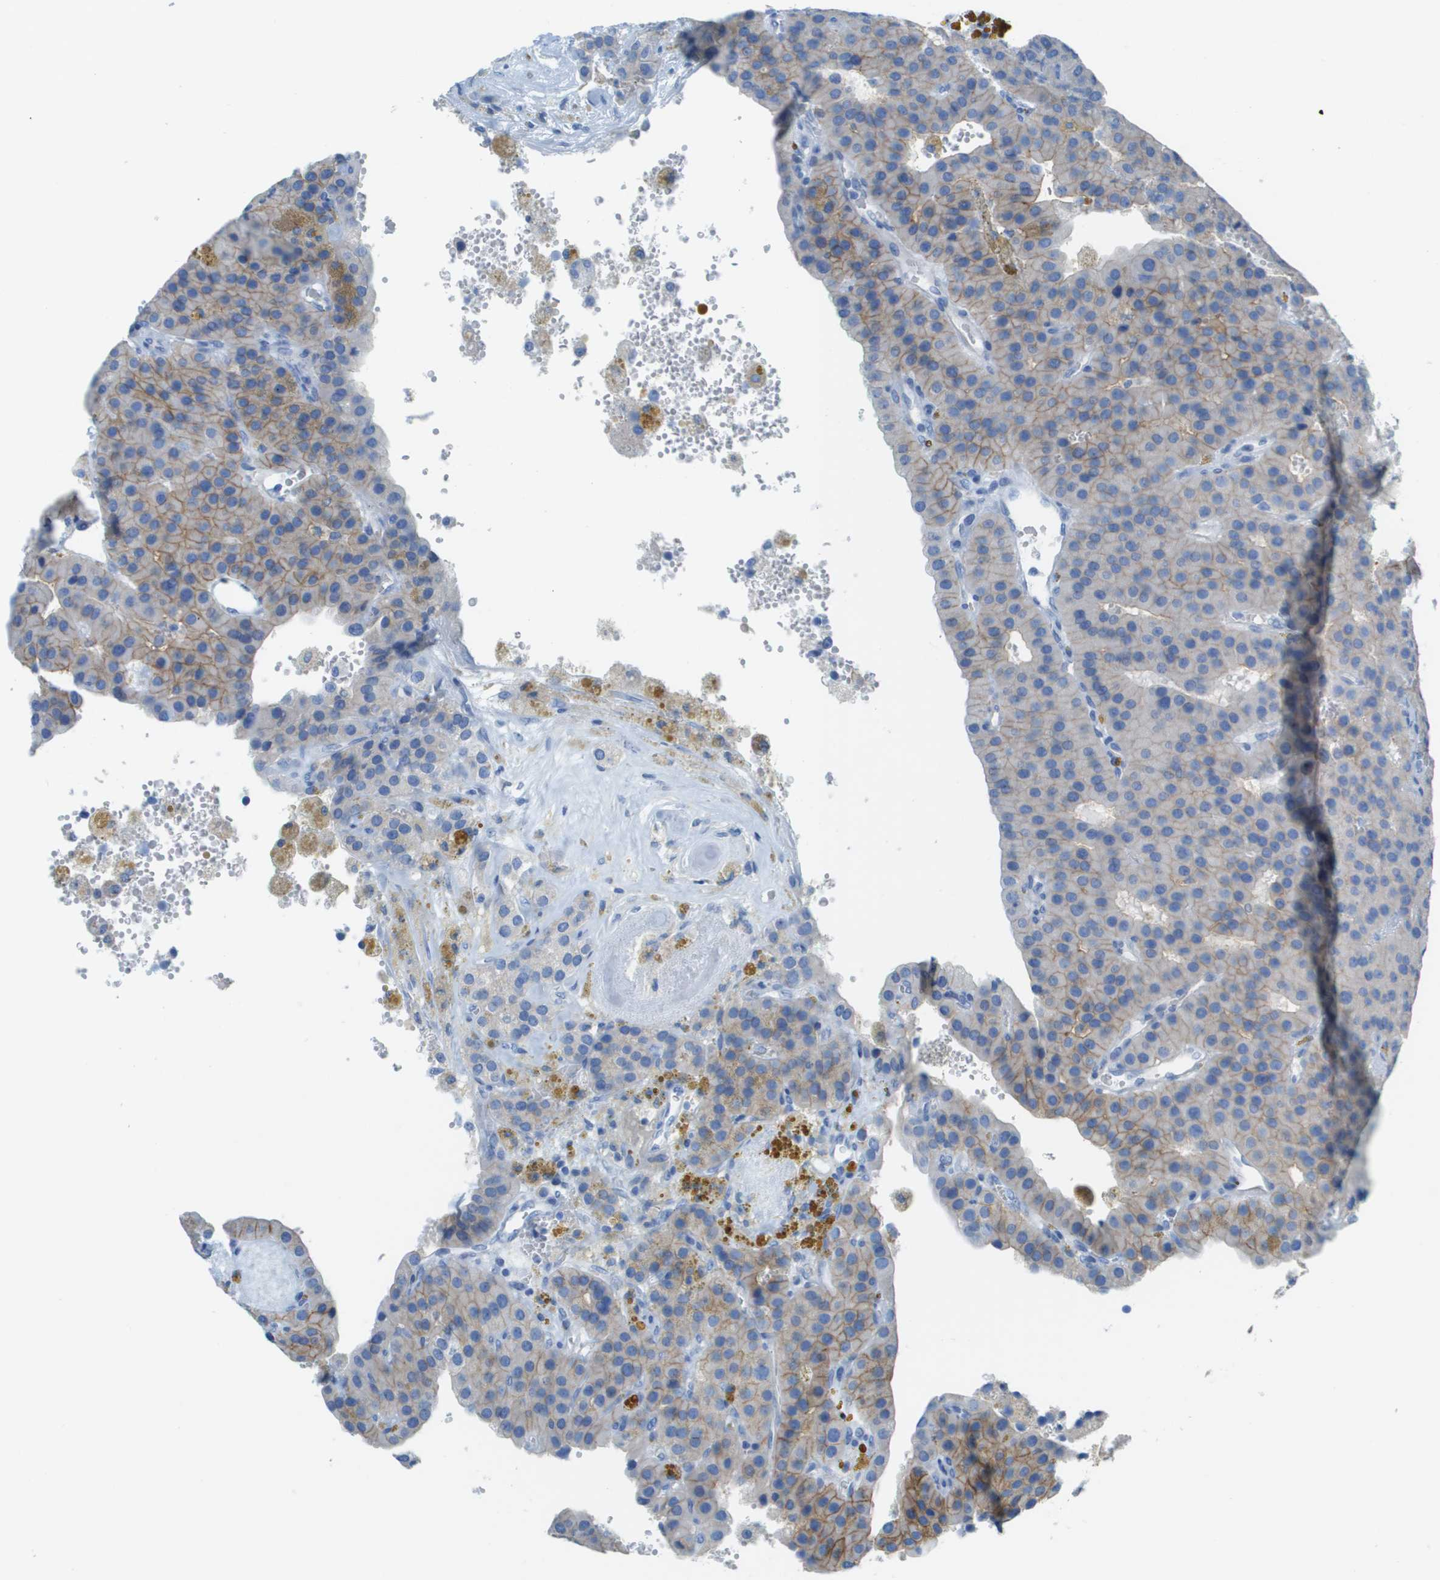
{"staining": {"intensity": "weak", "quantity": "25%-75%", "location": "cytoplasmic/membranous"}, "tissue": "parathyroid gland", "cell_type": "Glandular cells", "image_type": "normal", "snomed": [{"axis": "morphology", "description": "Normal tissue, NOS"}, {"axis": "morphology", "description": "Adenoma, NOS"}, {"axis": "topography", "description": "Parathyroid gland"}], "caption": "Immunohistochemistry (IHC) image of unremarkable parathyroid gland stained for a protein (brown), which shows low levels of weak cytoplasmic/membranous positivity in about 25%-75% of glandular cells.", "gene": "CD46", "patient": {"sex": "female", "age": 86}}